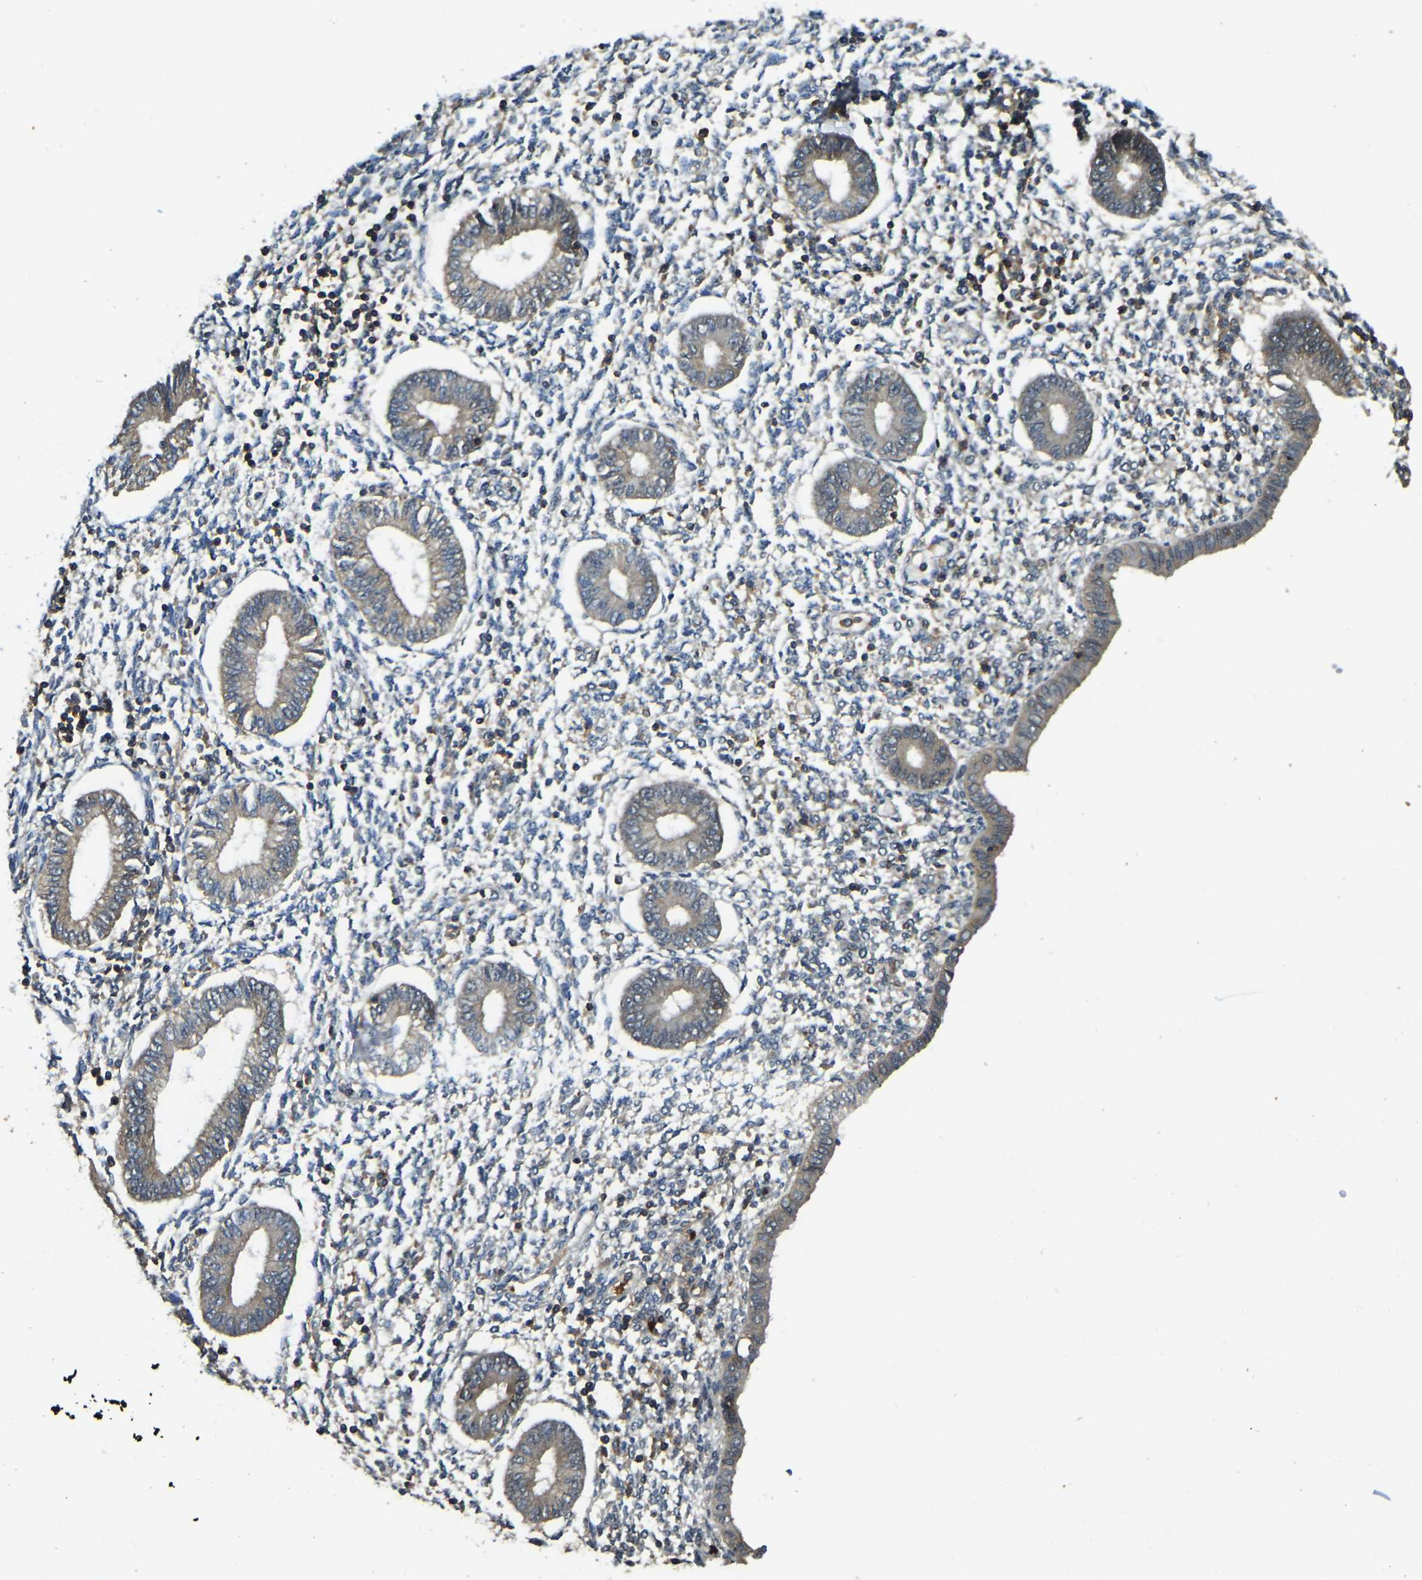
{"staining": {"intensity": "weak", "quantity": "<25%", "location": "cytoplasmic/membranous"}, "tissue": "endometrium", "cell_type": "Cells in endometrial stroma", "image_type": "normal", "snomed": [{"axis": "morphology", "description": "Normal tissue, NOS"}, {"axis": "topography", "description": "Endometrium"}], "caption": "Immunohistochemistry micrograph of unremarkable endometrium: endometrium stained with DAB shows no significant protein staining in cells in endometrial stroma.", "gene": "ATP8B1", "patient": {"sex": "female", "age": 50}}